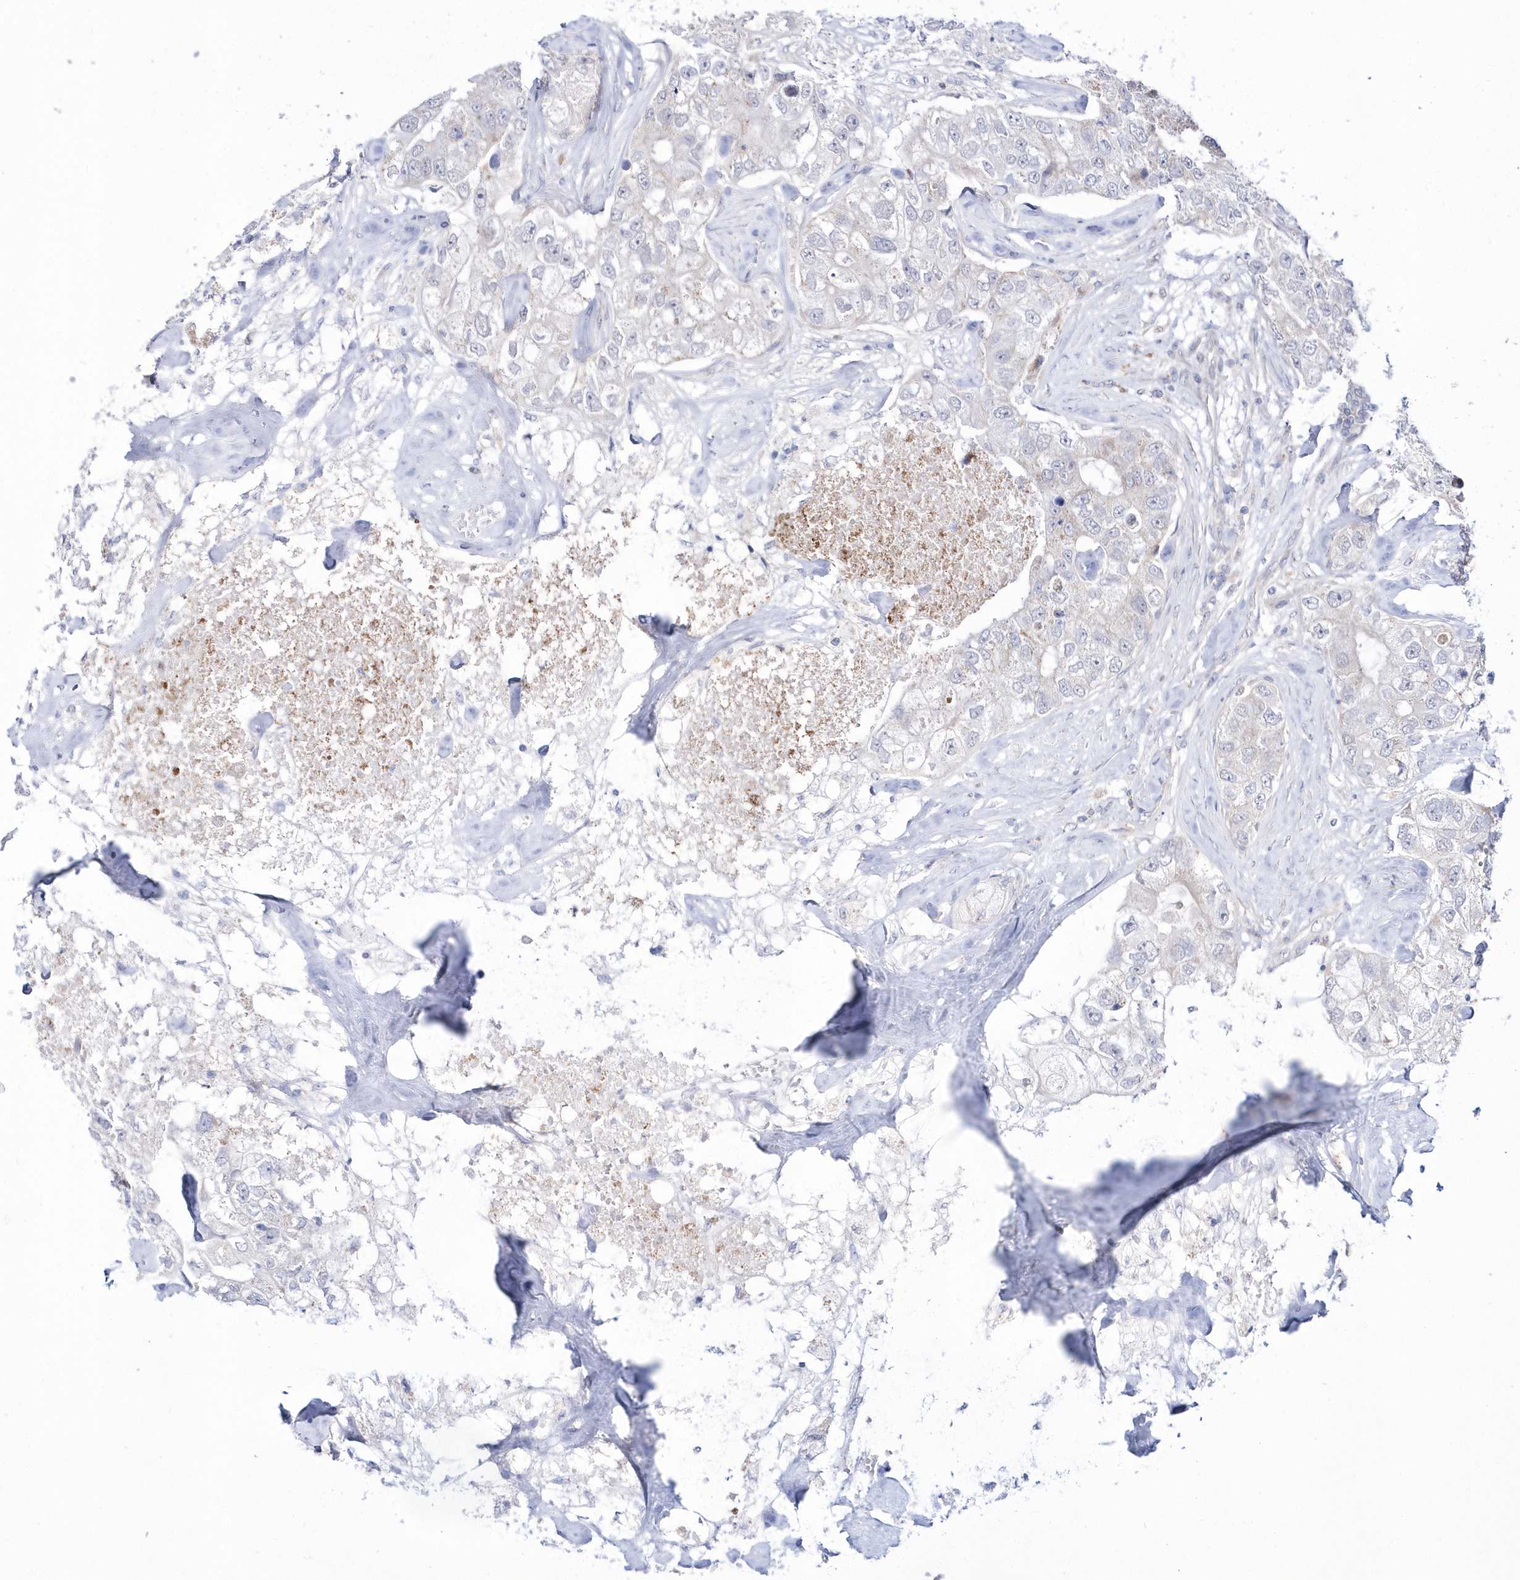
{"staining": {"intensity": "negative", "quantity": "none", "location": "none"}, "tissue": "breast cancer", "cell_type": "Tumor cells", "image_type": "cancer", "snomed": [{"axis": "morphology", "description": "Duct carcinoma"}, {"axis": "topography", "description": "Breast"}], "caption": "The image reveals no significant staining in tumor cells of breast cancer (intraductal carcinoma). The staining was performed using DAB (3,3'-diaminobenzidine) to visualize the protein expression in brown, while the nuclei were stained in blue with hematoxylin (Magnification: 20x).", "gene": "DALRD3", "patient": {"sex": "female", "age": 62}}